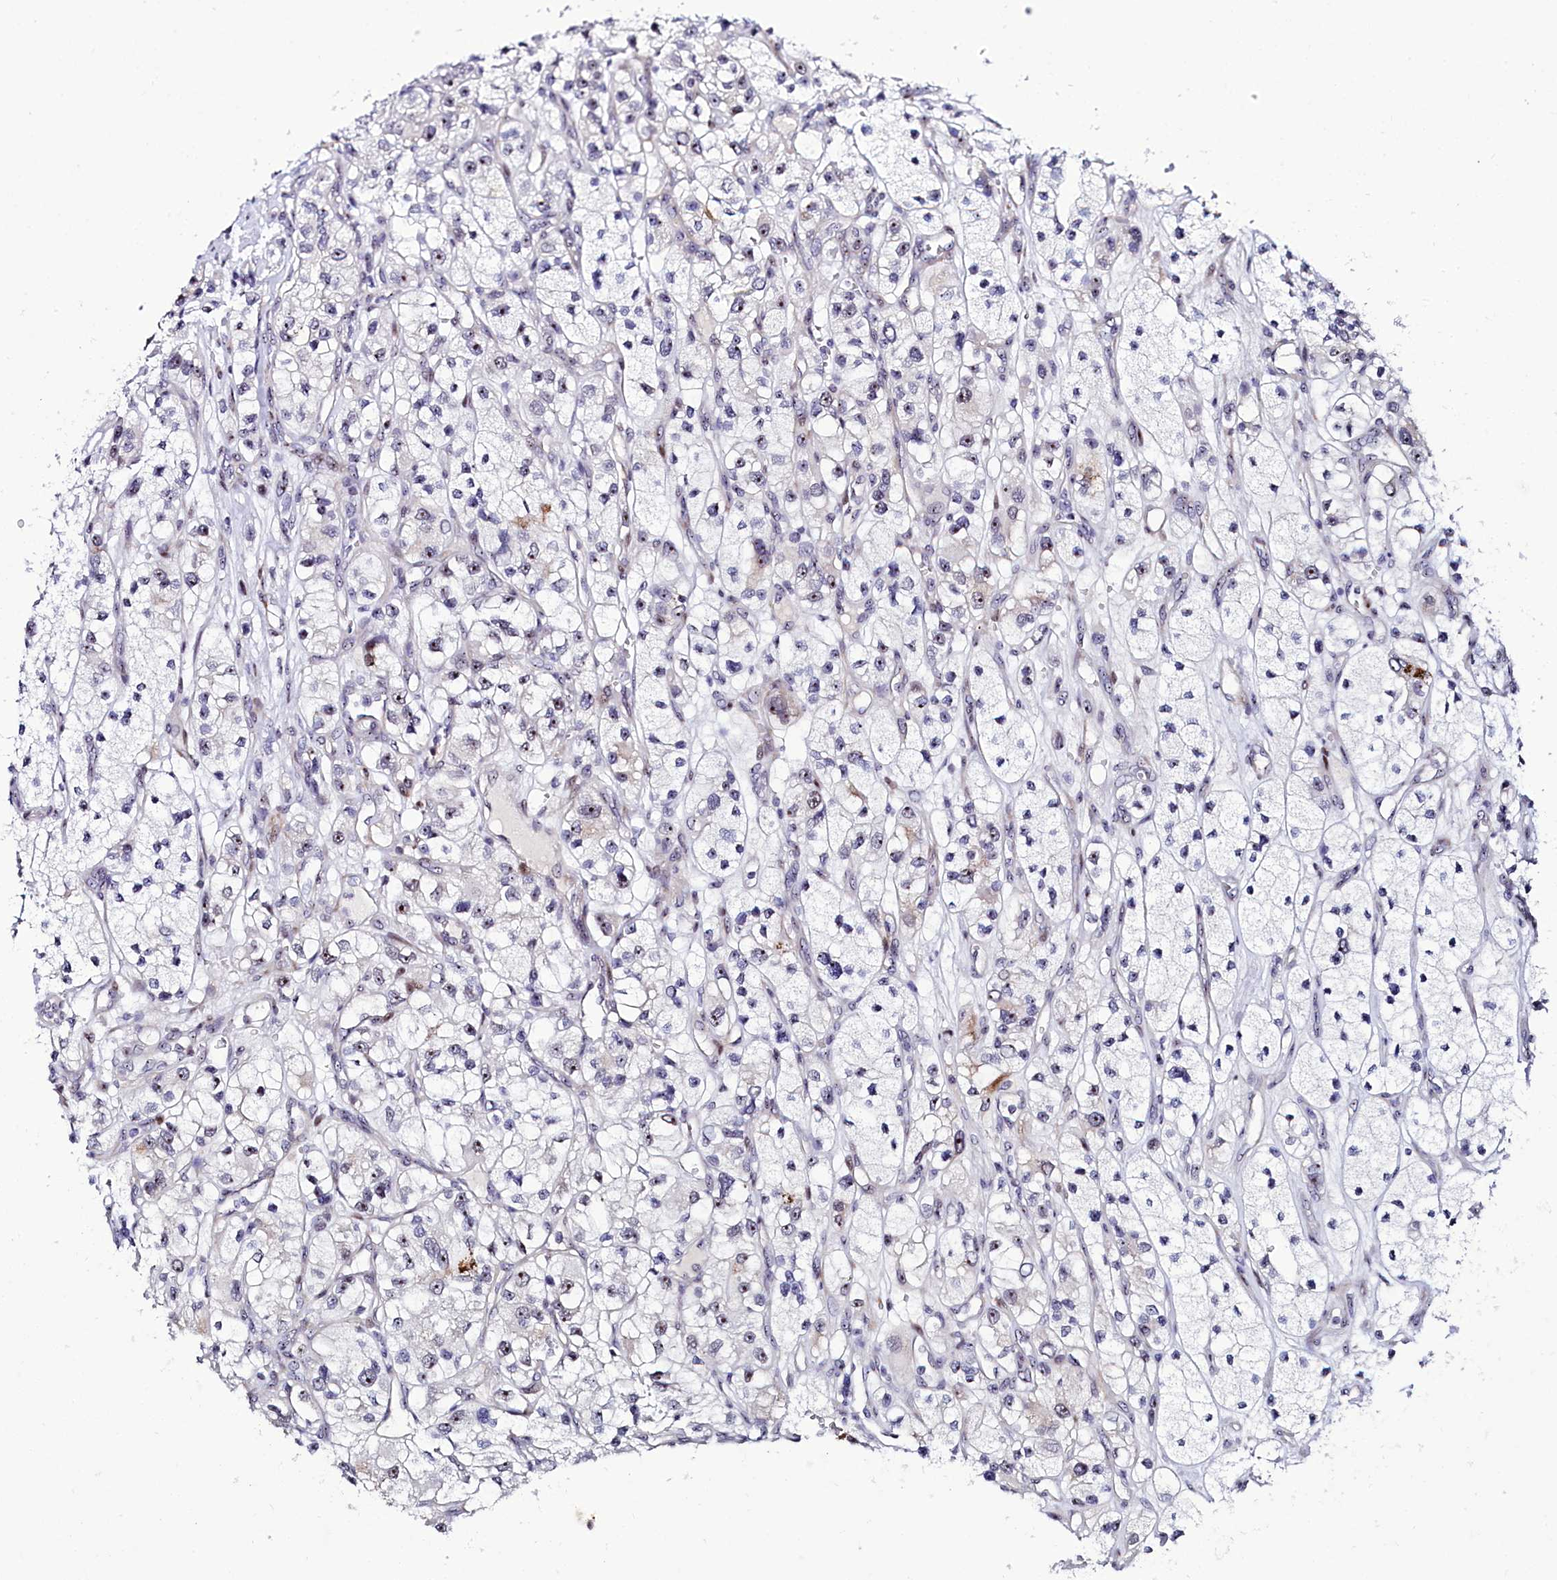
{"staining": {"intensity": "weak", "quantity": "<25%", "location": "nuclear"}, "tissue": "renal cancer", "cell_type": "Tumor cells", "image_type": "cancer", "snomed": [{"axis": "morphology", "description": "Adenocarcinoma, NOS"}, {"axis": "topography", "description": "Kidney"}], "caption": "This is an immunohistochemistry histopathology image of renal cancer (adenocarcinoma). There is no staining in tumor cells.", "gene": "TCOF1", "patient": {"sex": "female", "age": 57}}